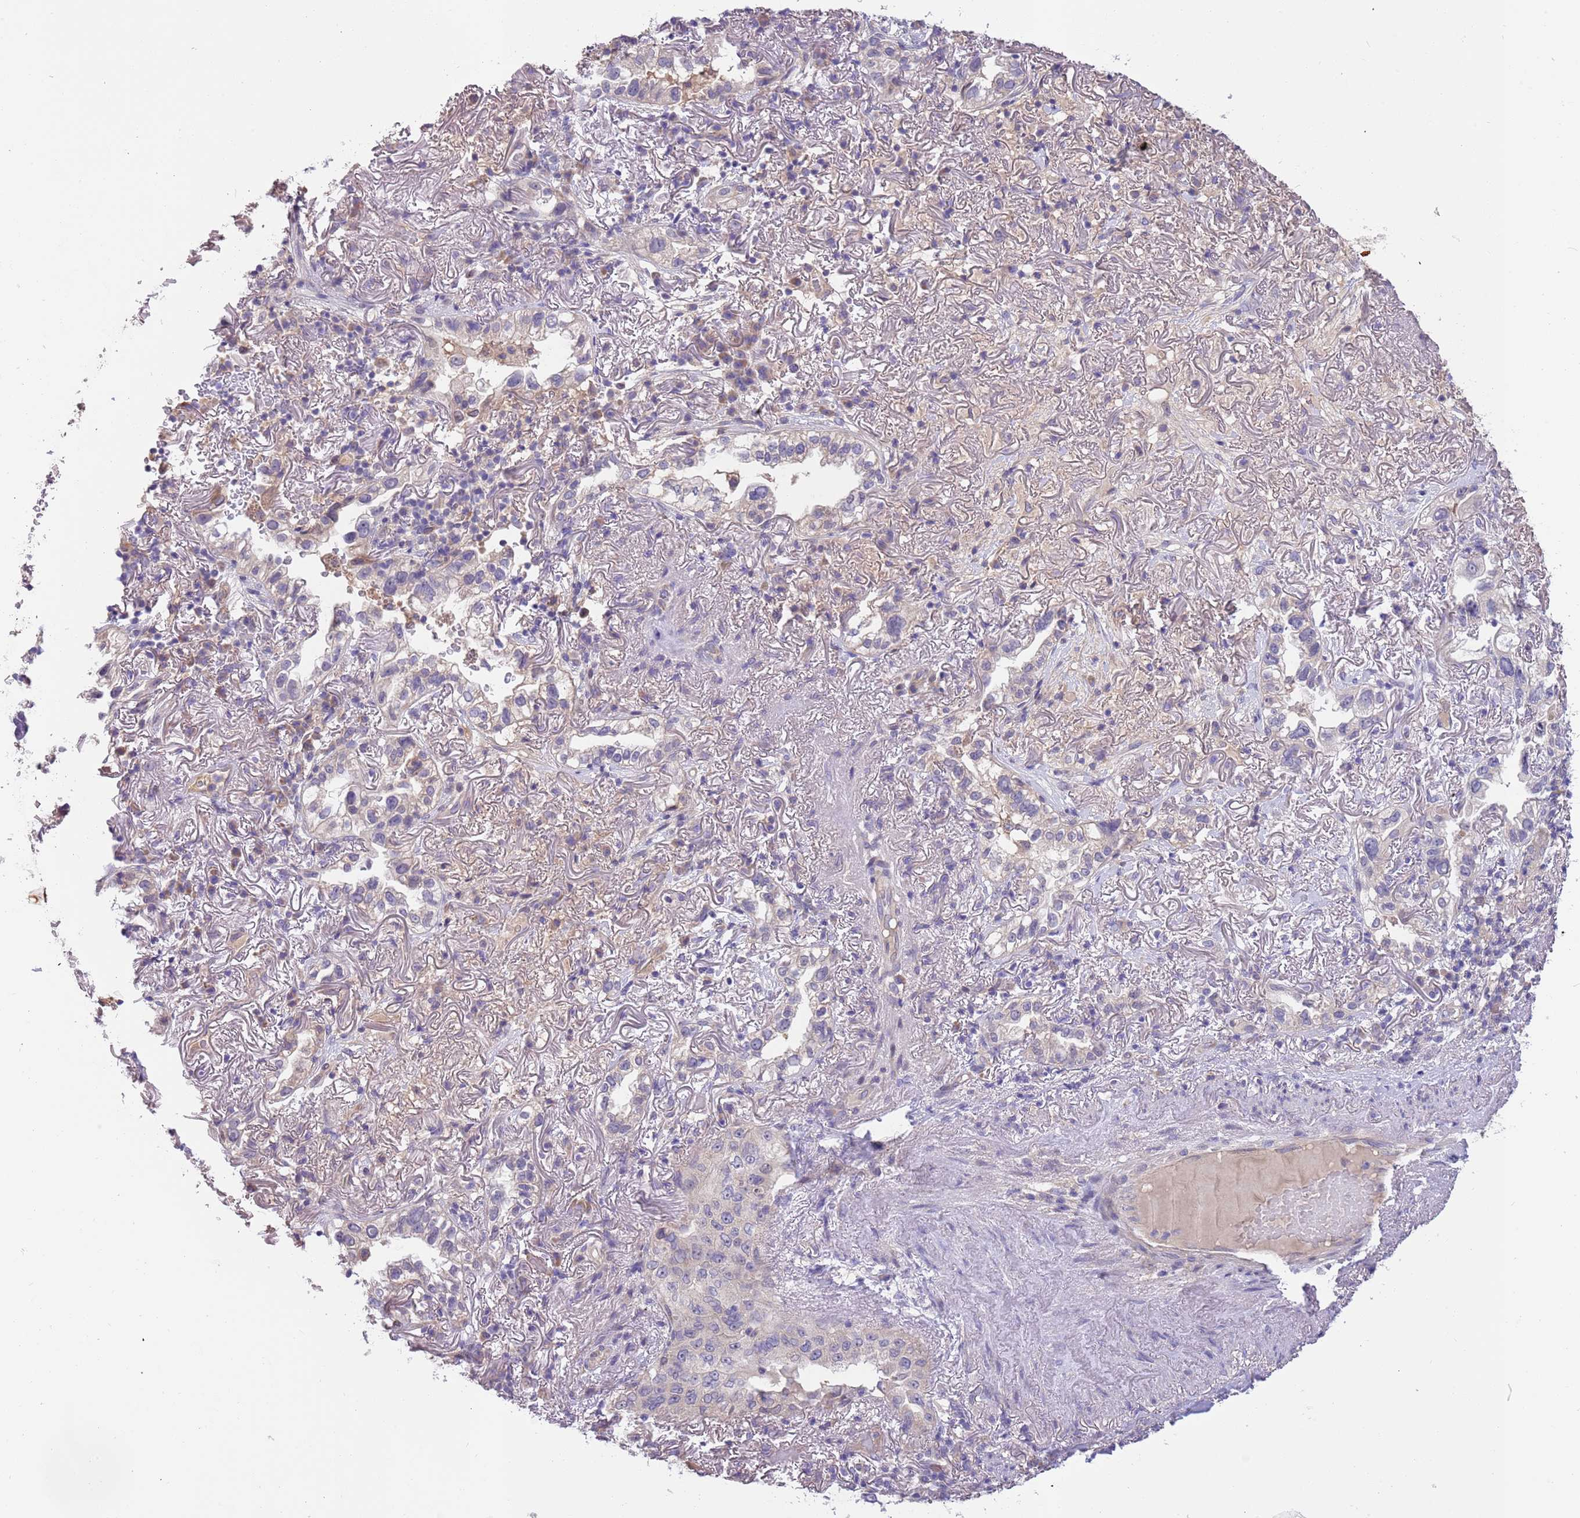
{"staining": {"intensity": "negative", "quantity": "none", "location": "none"}, "tissue": "lung cancer", "cell_type": "Tumor cells", "image_type": "cancer", "snomed": [{"axis": "morphology", "description": "Adenocarcinoma, NOS"}, {"axis": "topography", "description": "Lung"}], "caption": "High magnification brightfield microscopy of lung cancer stained with DAB (brown) and counterstained with hematoxylin (blue): tumor cells show no significant positivity.", "gene": "CABYR", "patient": {"sex": "female", "age": 69}}